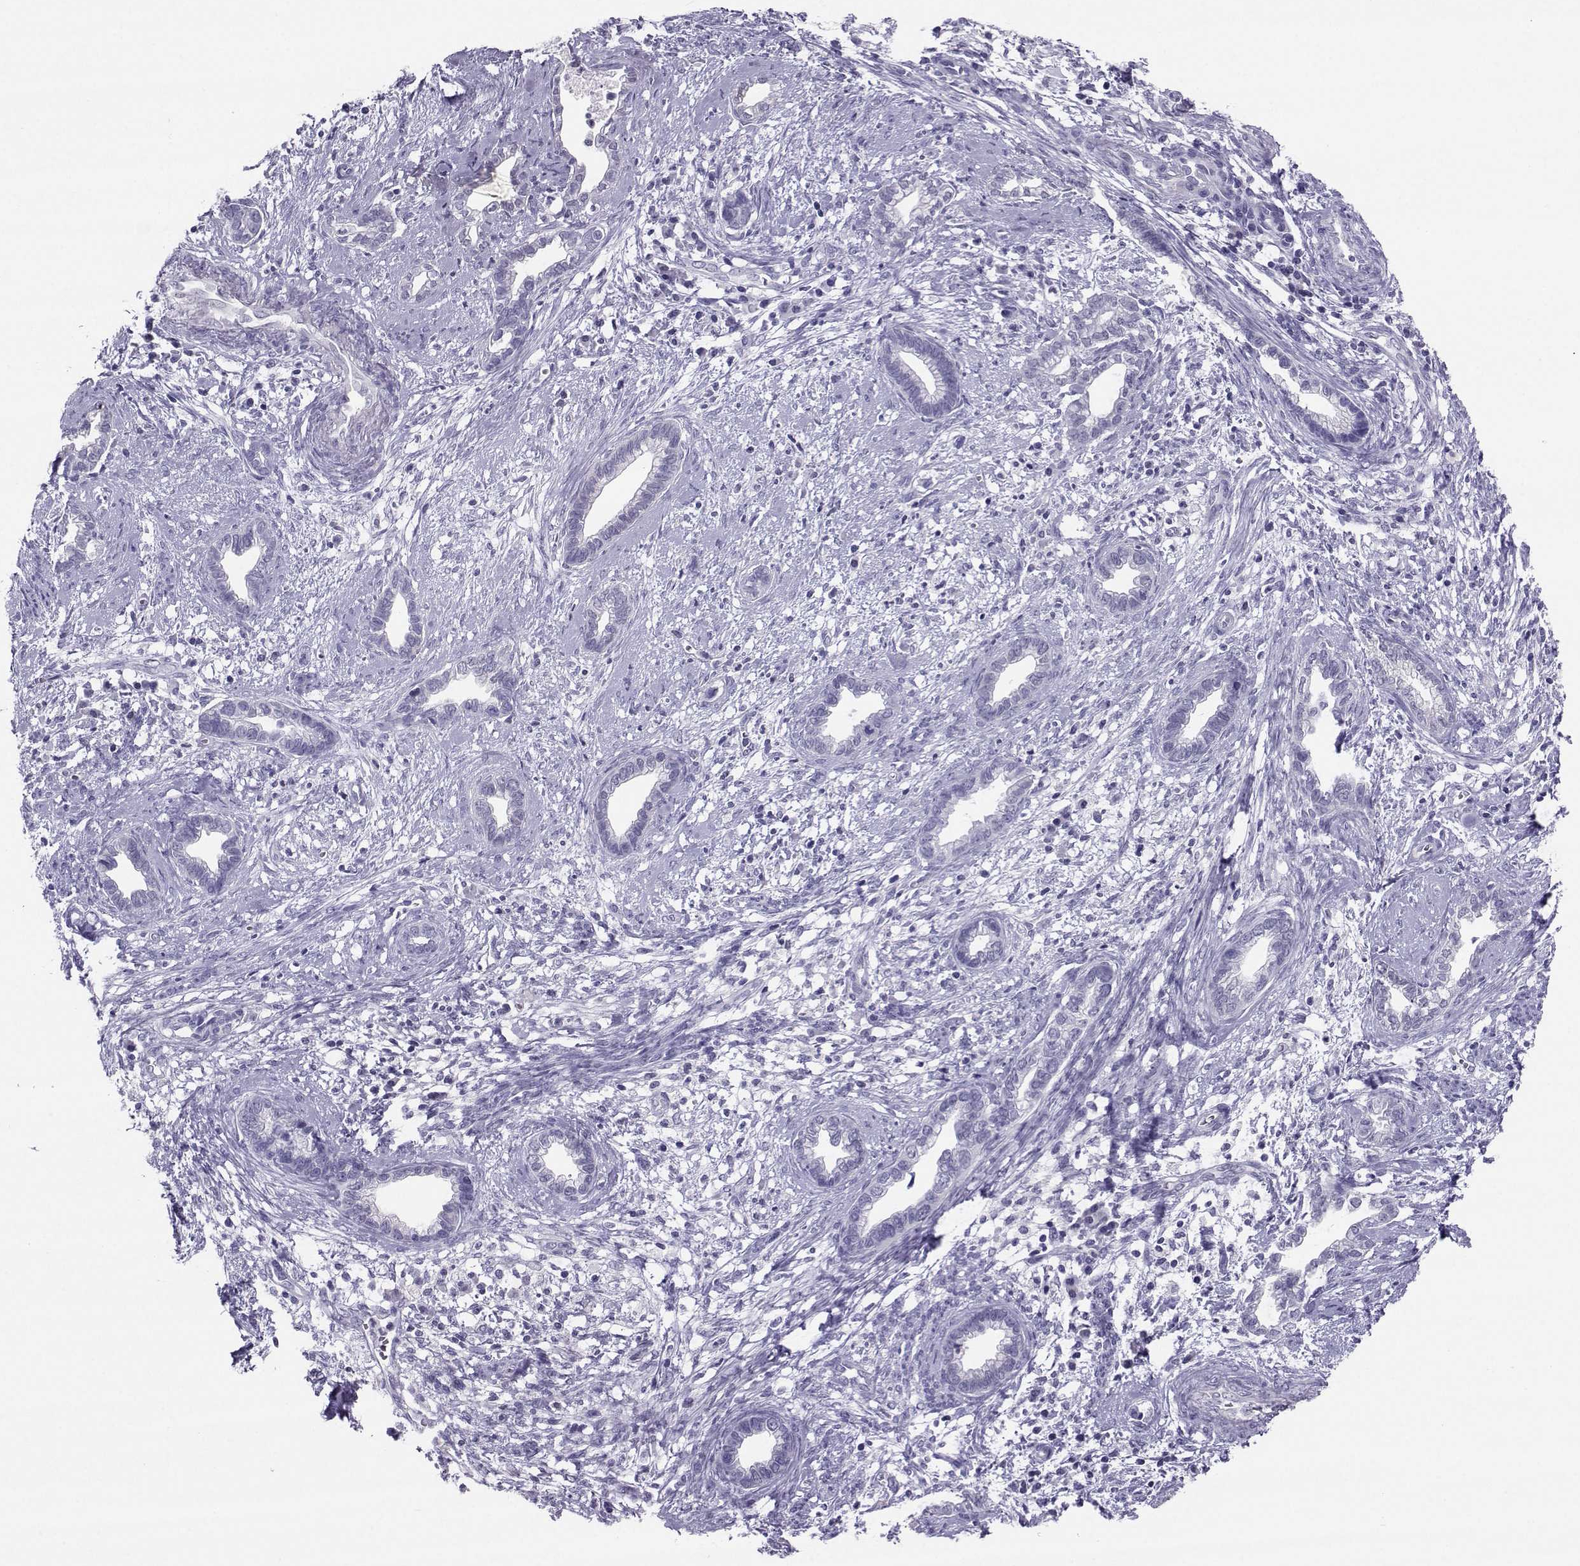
{"staining": {"intensity": "negative", "quantity": "none", "location": "none"}, "tissue": "cervical cancer", "cell_type": "Tumor cells", "image_type": "cancer", "snomed": [{"axis": "morphology", "description": "Adenocarcinoma, NOS"}, {"axis": "topography", "description": "Cervix"}], "caption": "DAB immunohistochemical staining of adenocarcinoma (cervical) shows no significant staining in tumor cells.", "gene": "PGK1", "patient": {"sex": "female", "age": 62}}